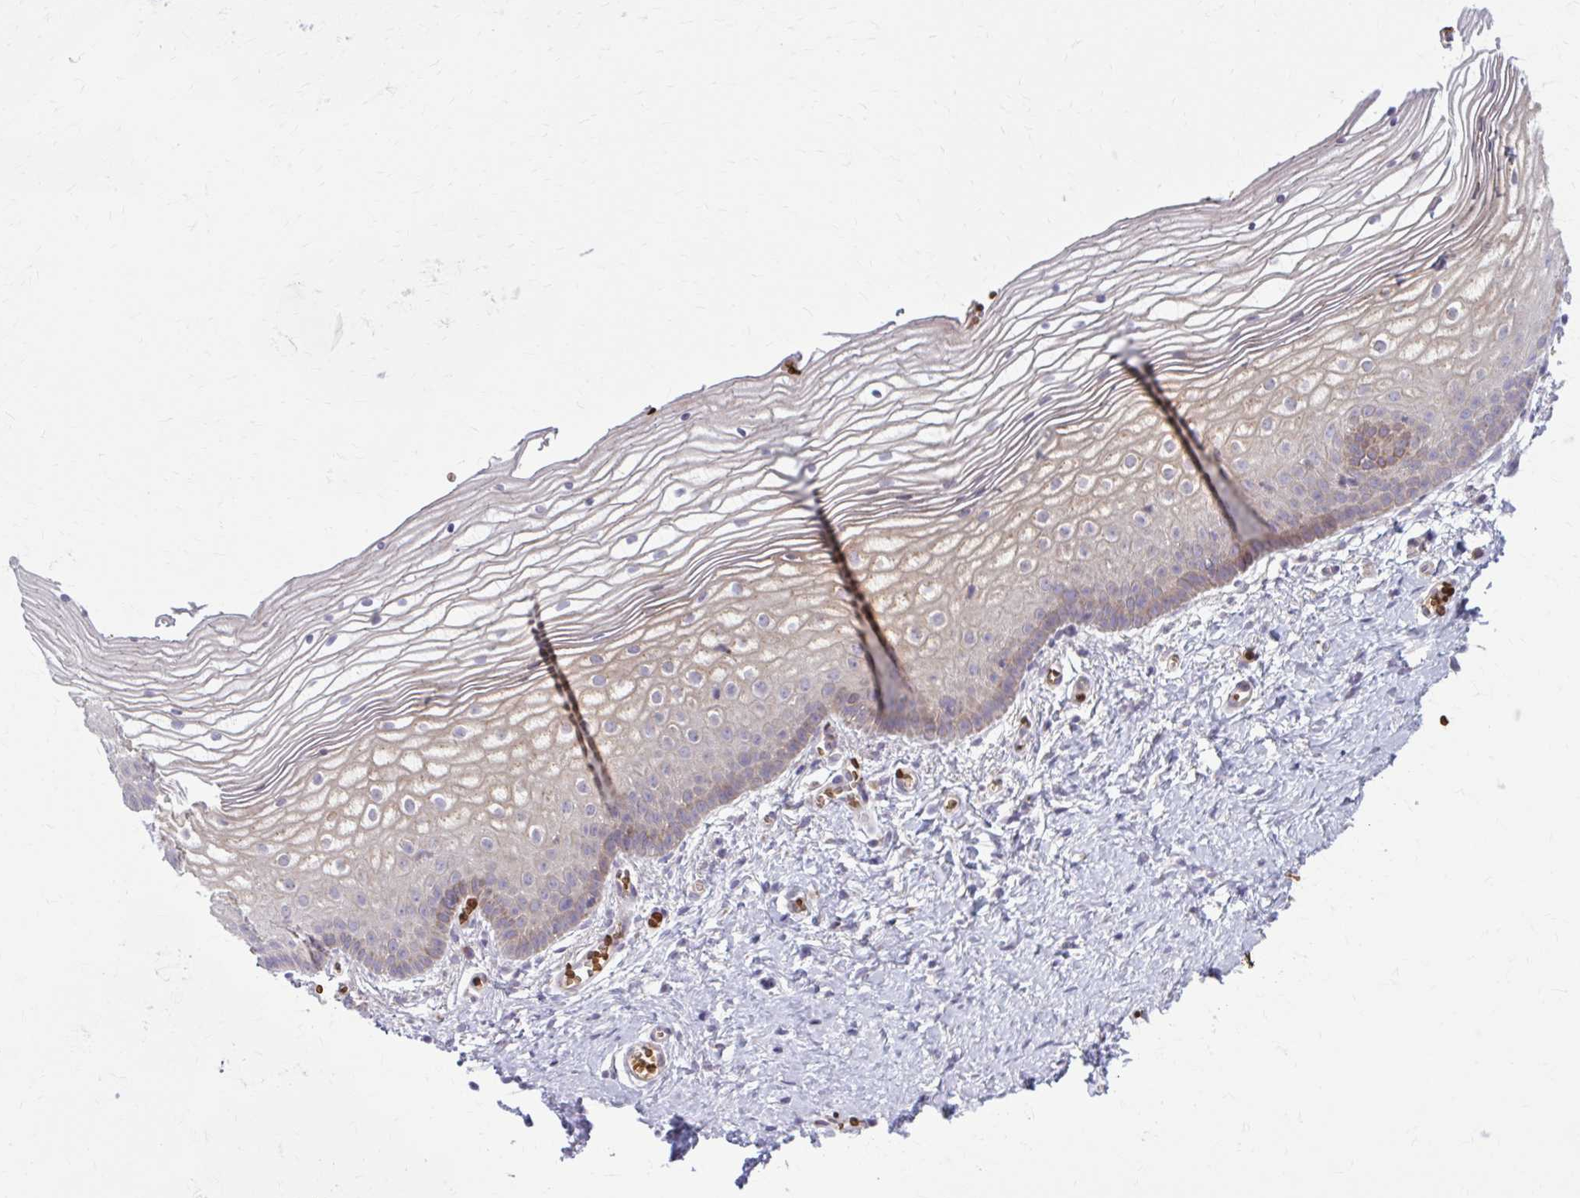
{"staining": {"intensity": "moderate", "quantity": "25%-75%", "location": "cytoplasmic/membranous"}, "tissue": "vagina", "cell_type": "Squamous epithelial cells", "image_type": "normal", "snomed": [{"axis": "morphology", "description": "Normal tissue, NOS"}, {"axis": "topography", "description": "Vagina"}], "caption": "The photomicrograph reveals immunohistochemical staining of normal vagina. There is moderate cytoplasmic/membranous expression is appreciated in approximately 25%-75% of squamous epithelial cells.", "gene": "SNF8", "patient": {"sex": "female", "age": 56}}